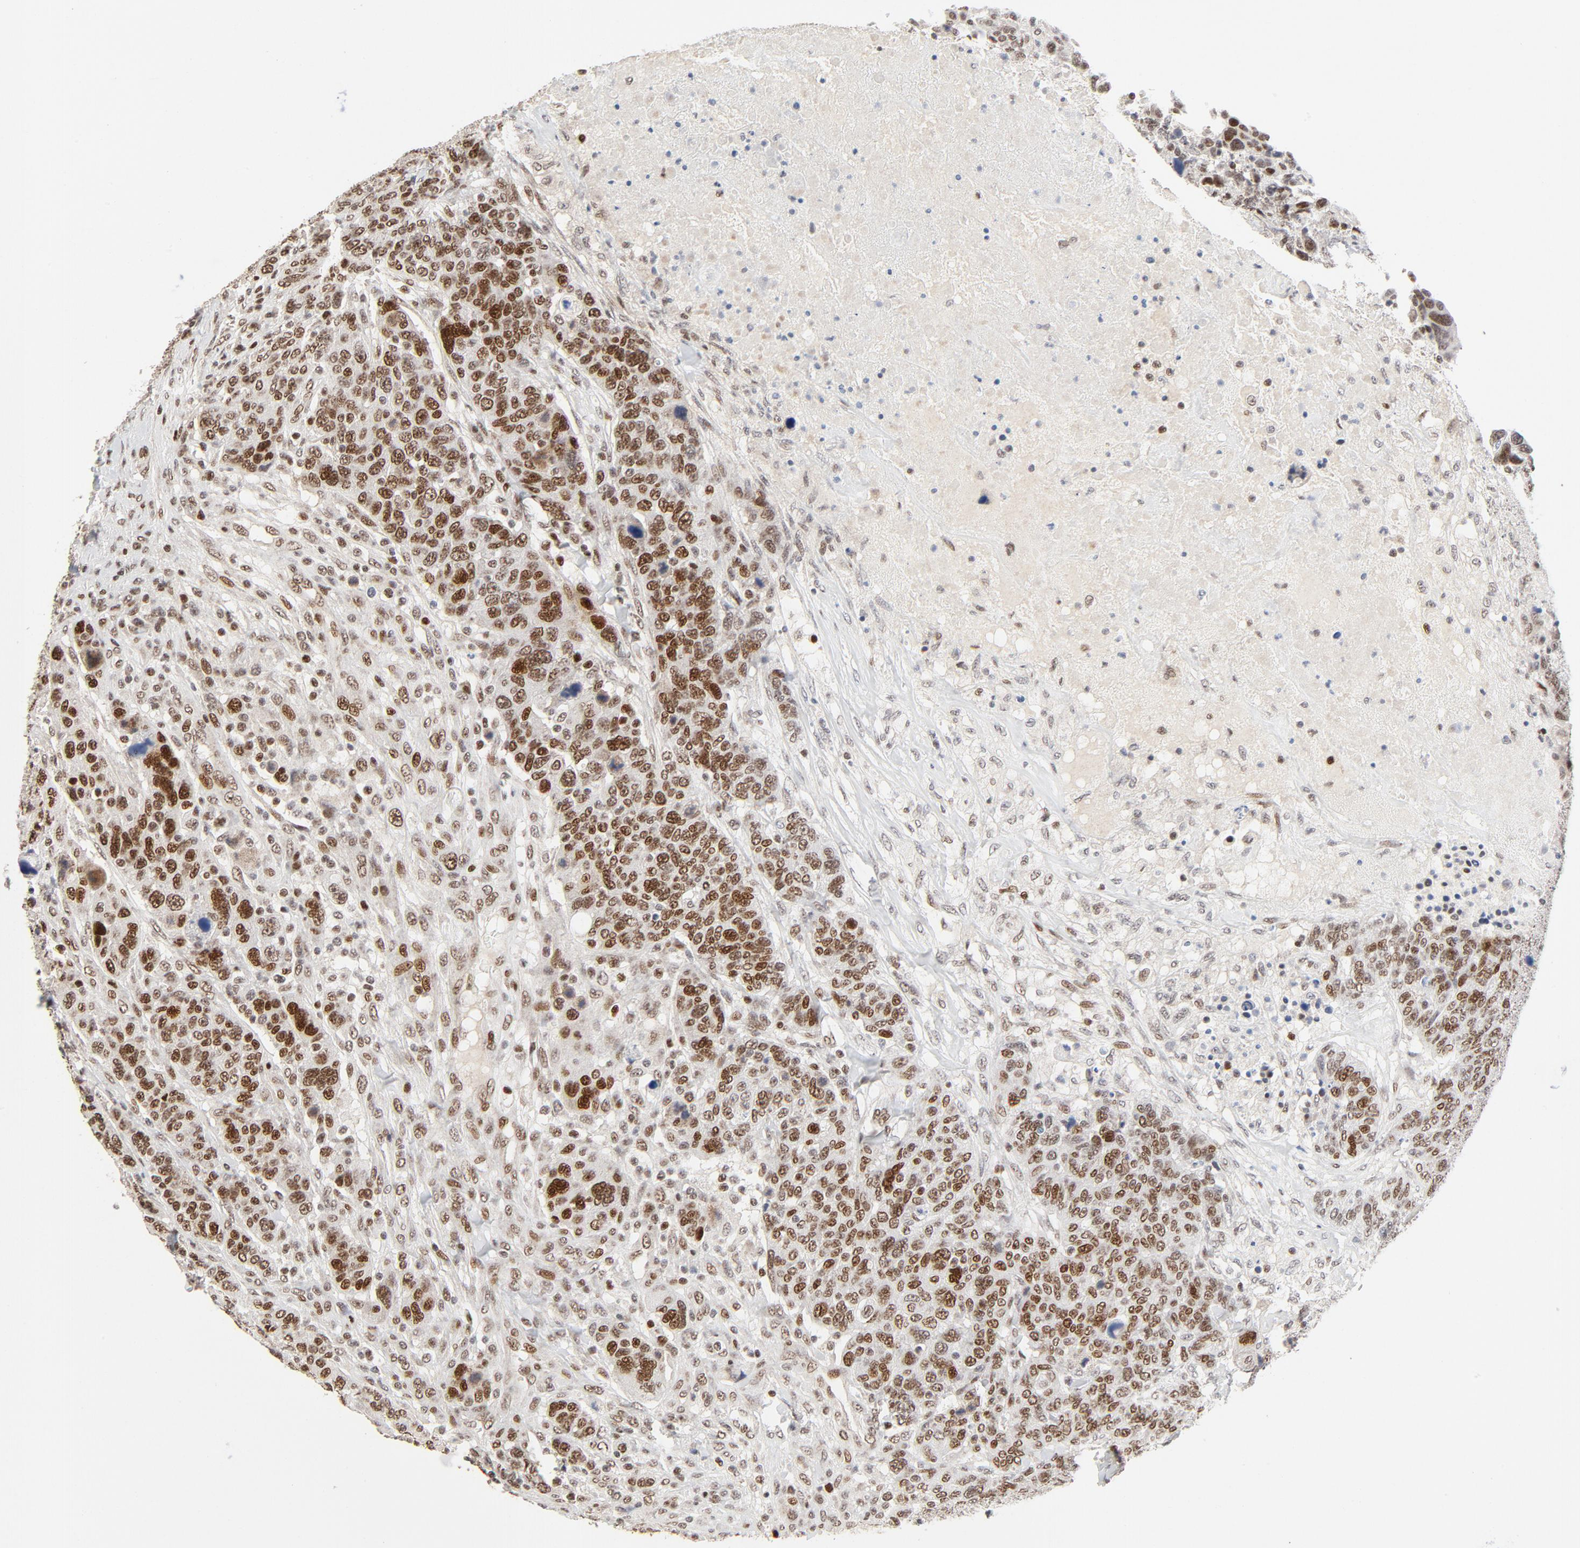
{"staining": {"intensity": "moderate", "quantity": ">75%", "location": "nuclear"}, "tissue": "breast cancer", "cell_type": "Tumor cells", "image_type": "cancer", "snomed": [{"axis": "morphology", "description": "Duct carcinoma"}, {"axis": "topography", "description": "Breast"}], "caption": "Human breast cancer (infiltrating ductal carcinoma) stained for a protein (brown) exhibits moderate nuclear positive expression in approximately >75% of tumor cells.", "gene": "GTF2I", "patient": {"sex": "female", "age": 37}}